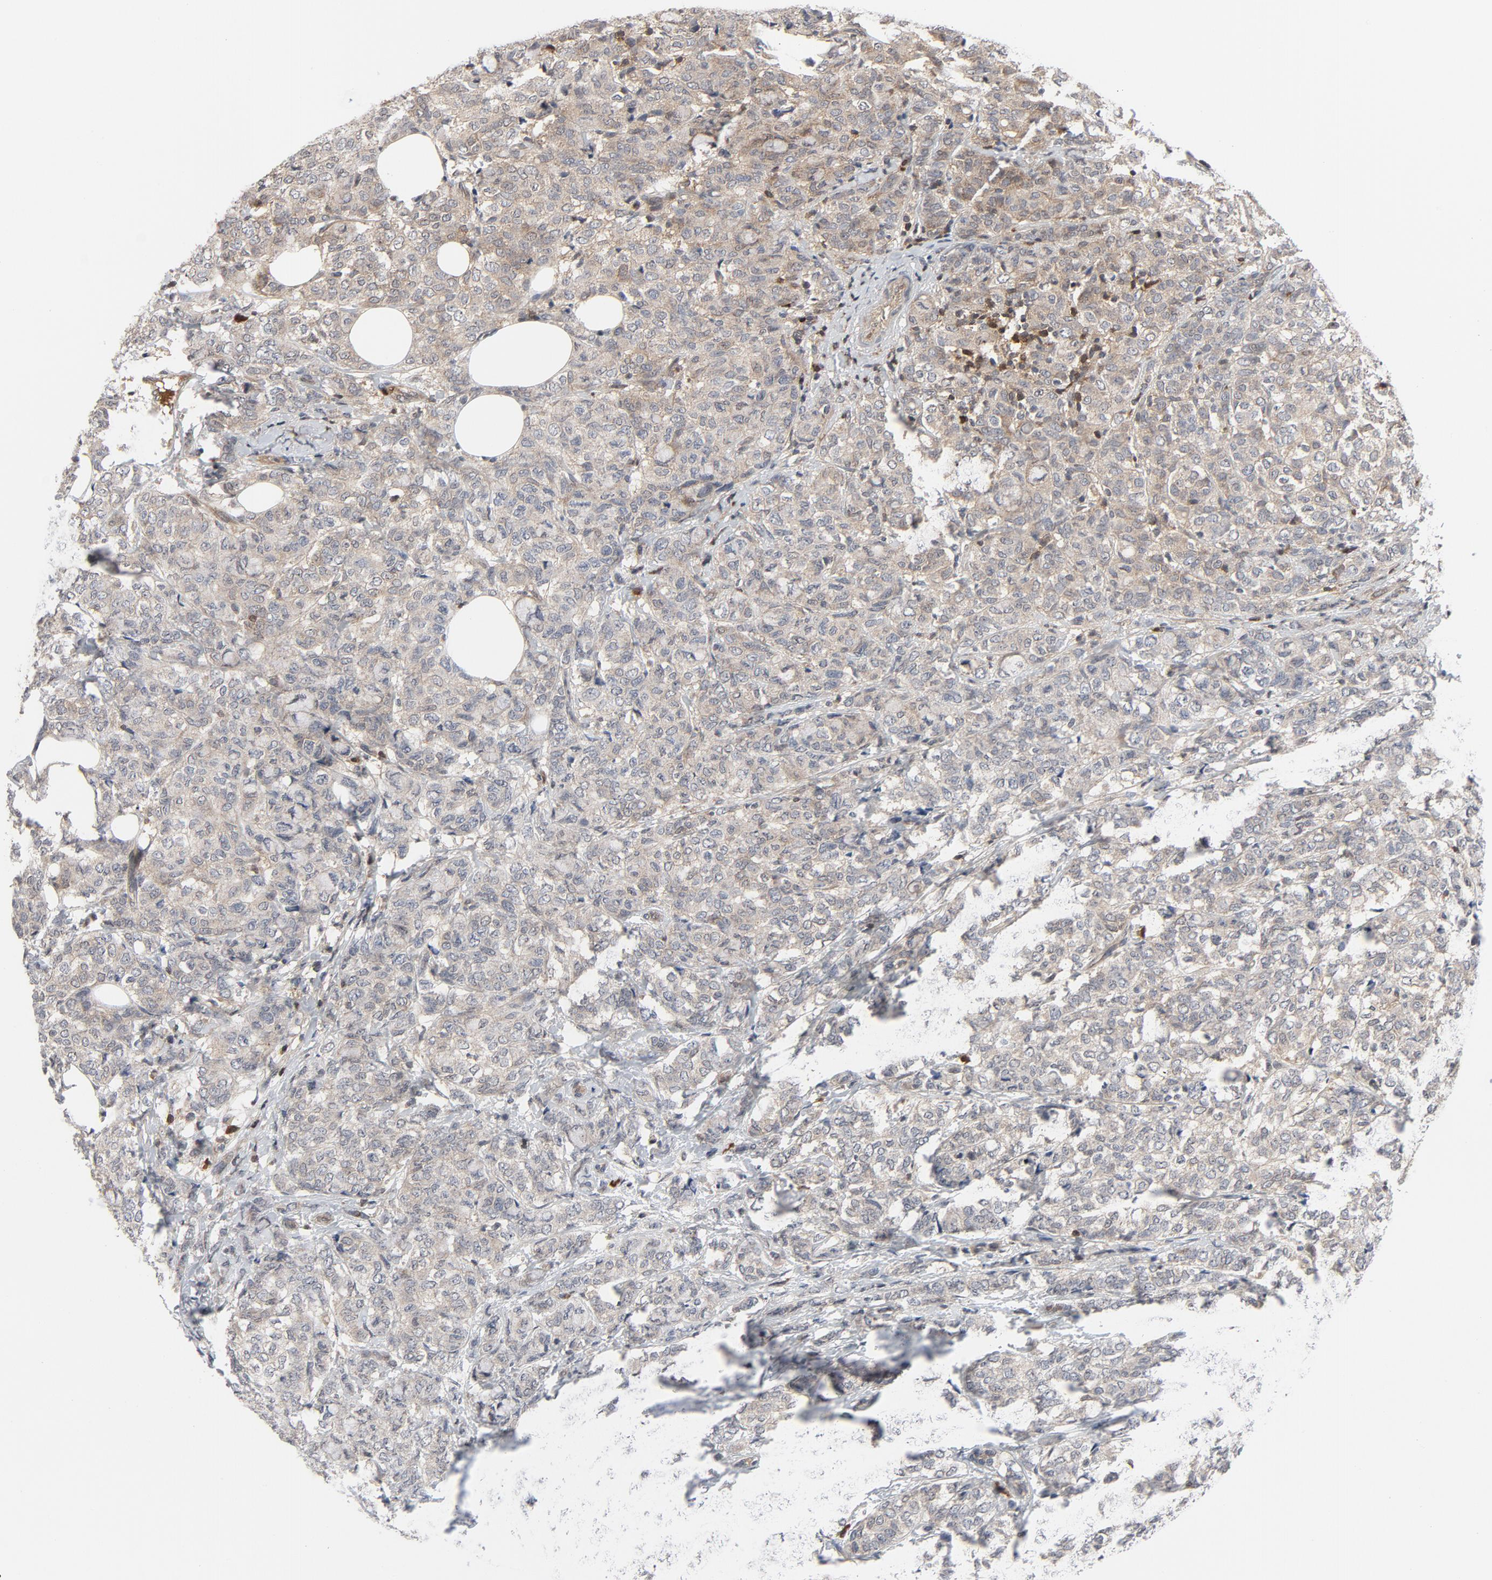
{"staining": {"intensity": "weak", "quantity": "25%-75%", "location": "cytoplasmic/membranous"}, "tissue": "breast cancer", "cell_type": "Tumor cells", "image_type": "cancer", "snomed": [{"axis": "morphology", "description": "Lobular carcinoma"}, {"axis": "topography", "description": "Breast"}], "caption": "This image displays immunohistochemistry staining of human breast cancer (lobular carcinoma), with low weak cytoplasmic/membranous expression in approximately 25%-75% of tumor cells.", "gene": "TRADD", "patient": {"sex": "female", "age": 60}}